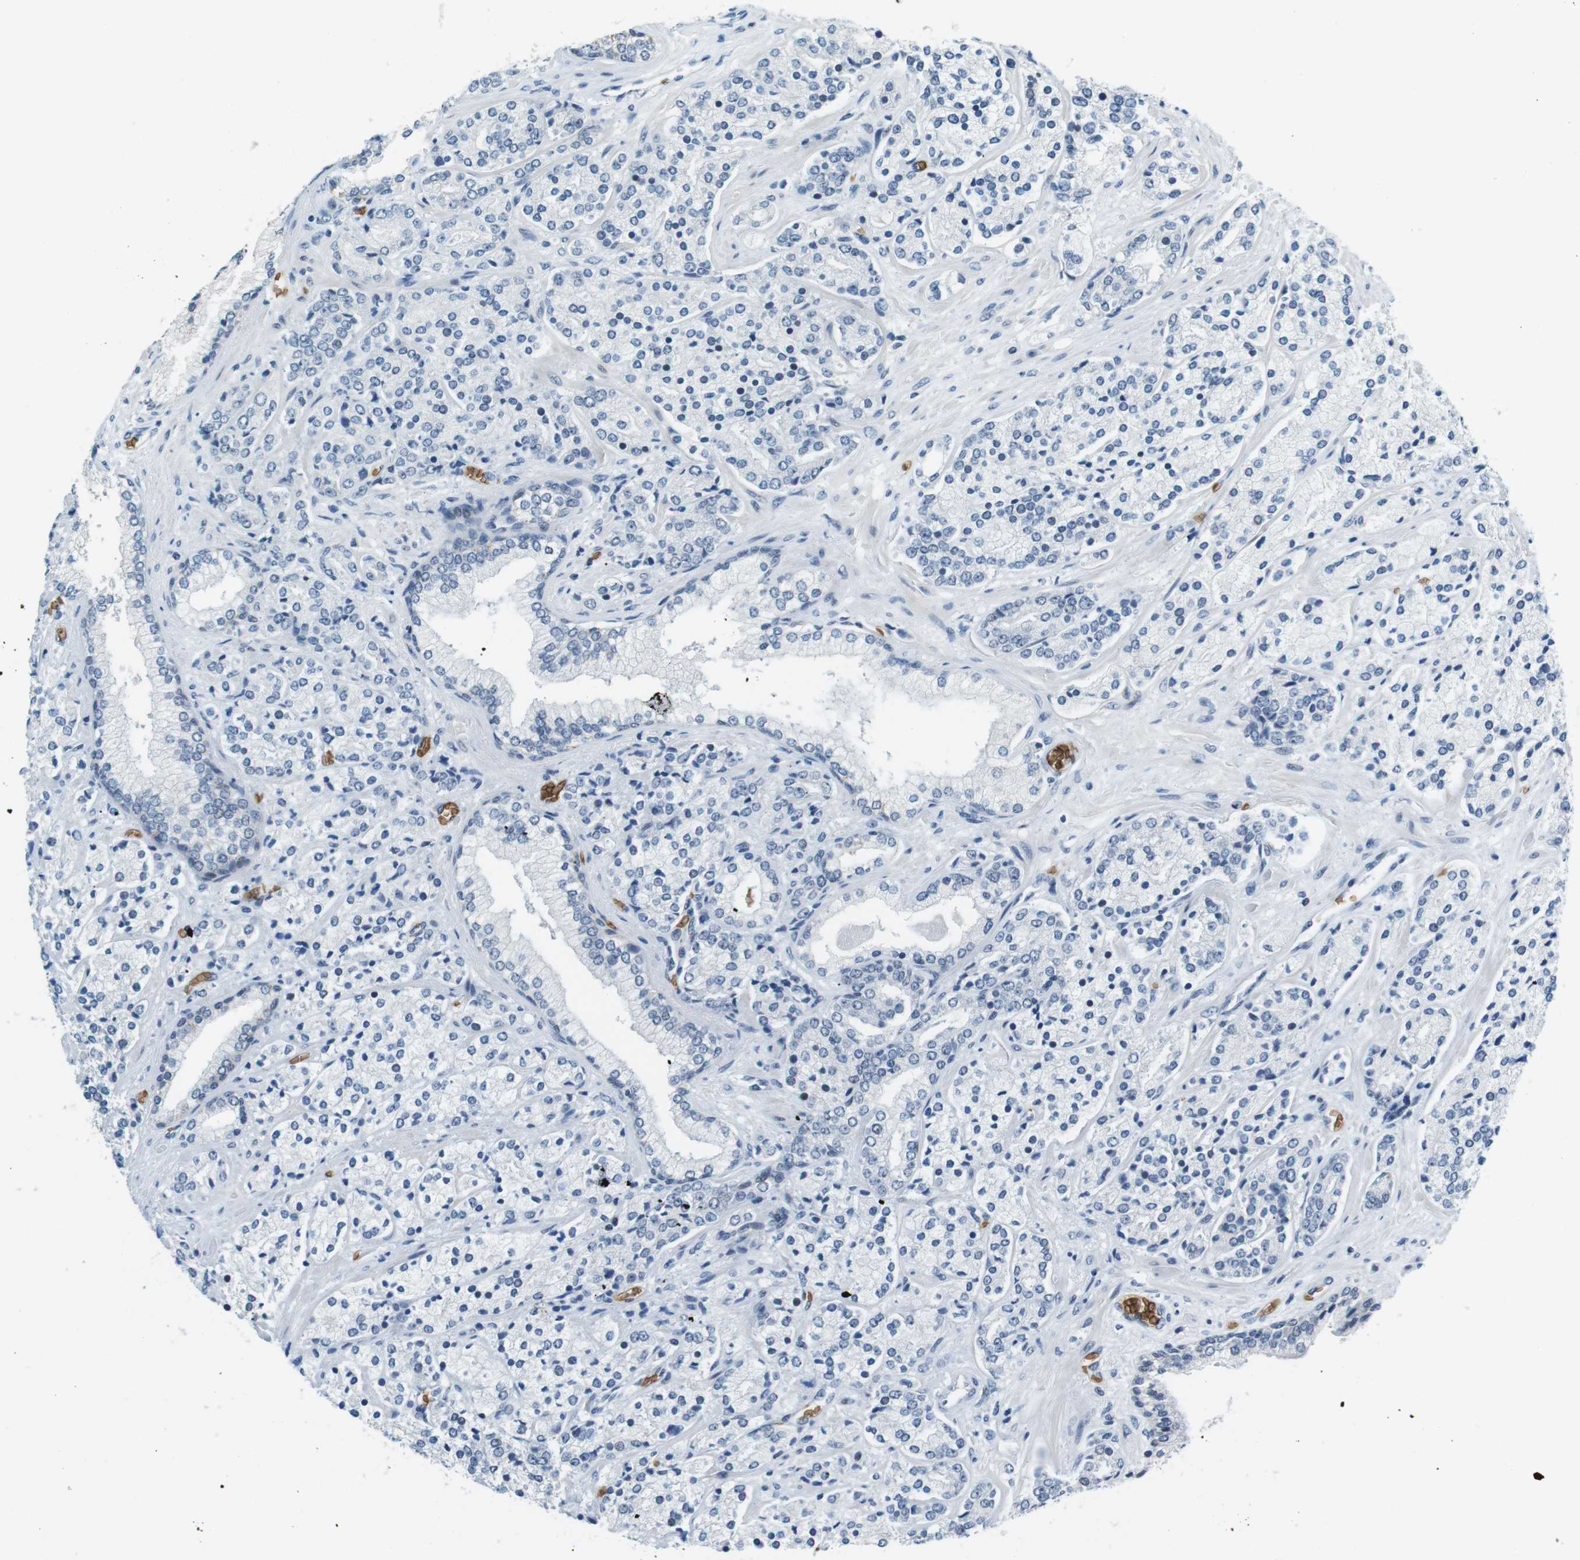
{"staining": {"intensity": "negative", "quantity": "none", "location": "none"}, "tissue": "prostate cancer", "cell_type": "Tumor cells", "image_type": "cancer", "snomed": [{"axis": "morphology", "description": "Adenocarcinoma, High grade"}, {"axis": "topography", "description": "Prostate"}], "caption": "Adenocarcinoma (high-grade) (prostate) was stained to show a protein in brown. There is no significant positivity in tumor cells.", "gene": "SLC4A1", "patient": {"sex": "male", "age": 71}}